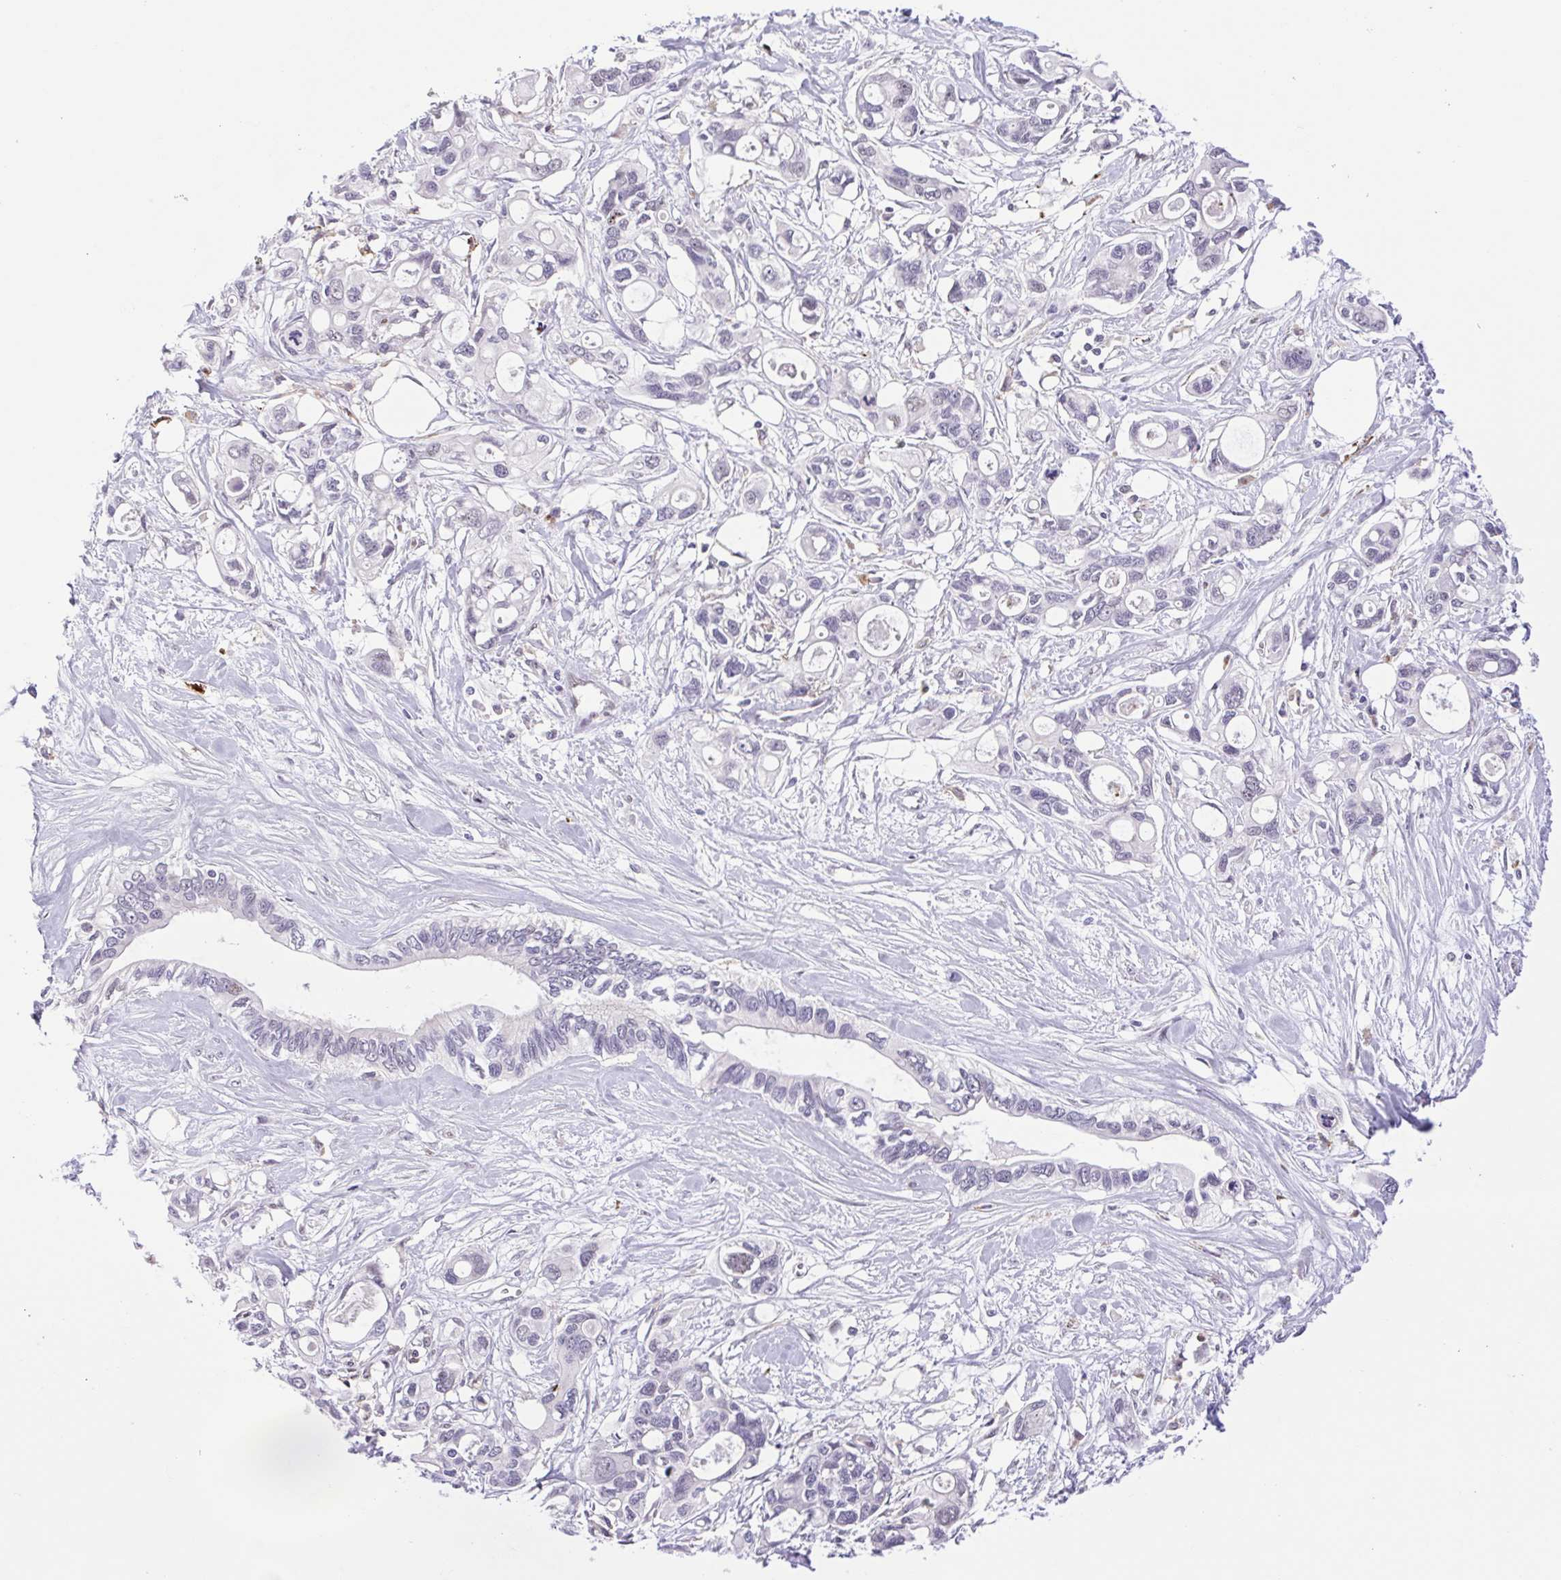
{"staining": {"intensity": "negative", "quantity": "none", "location": "none"}, "tissue": "pancreatic cancer", "cell_type": "Tumor cells", "image_type": "cancer", "snomed": [{"axis": "morphology", "description": "Adenocarcinoma, NOS"}, {"axis": "topography", "description": "Pancreas"}], "caption": "Pancreatic cancer (adenocarcinoma) stained for a protein using IHC demonstrates no staining tumor cells.", "gene": "ERG", "patient": {"sex": "male", "age": 60}}